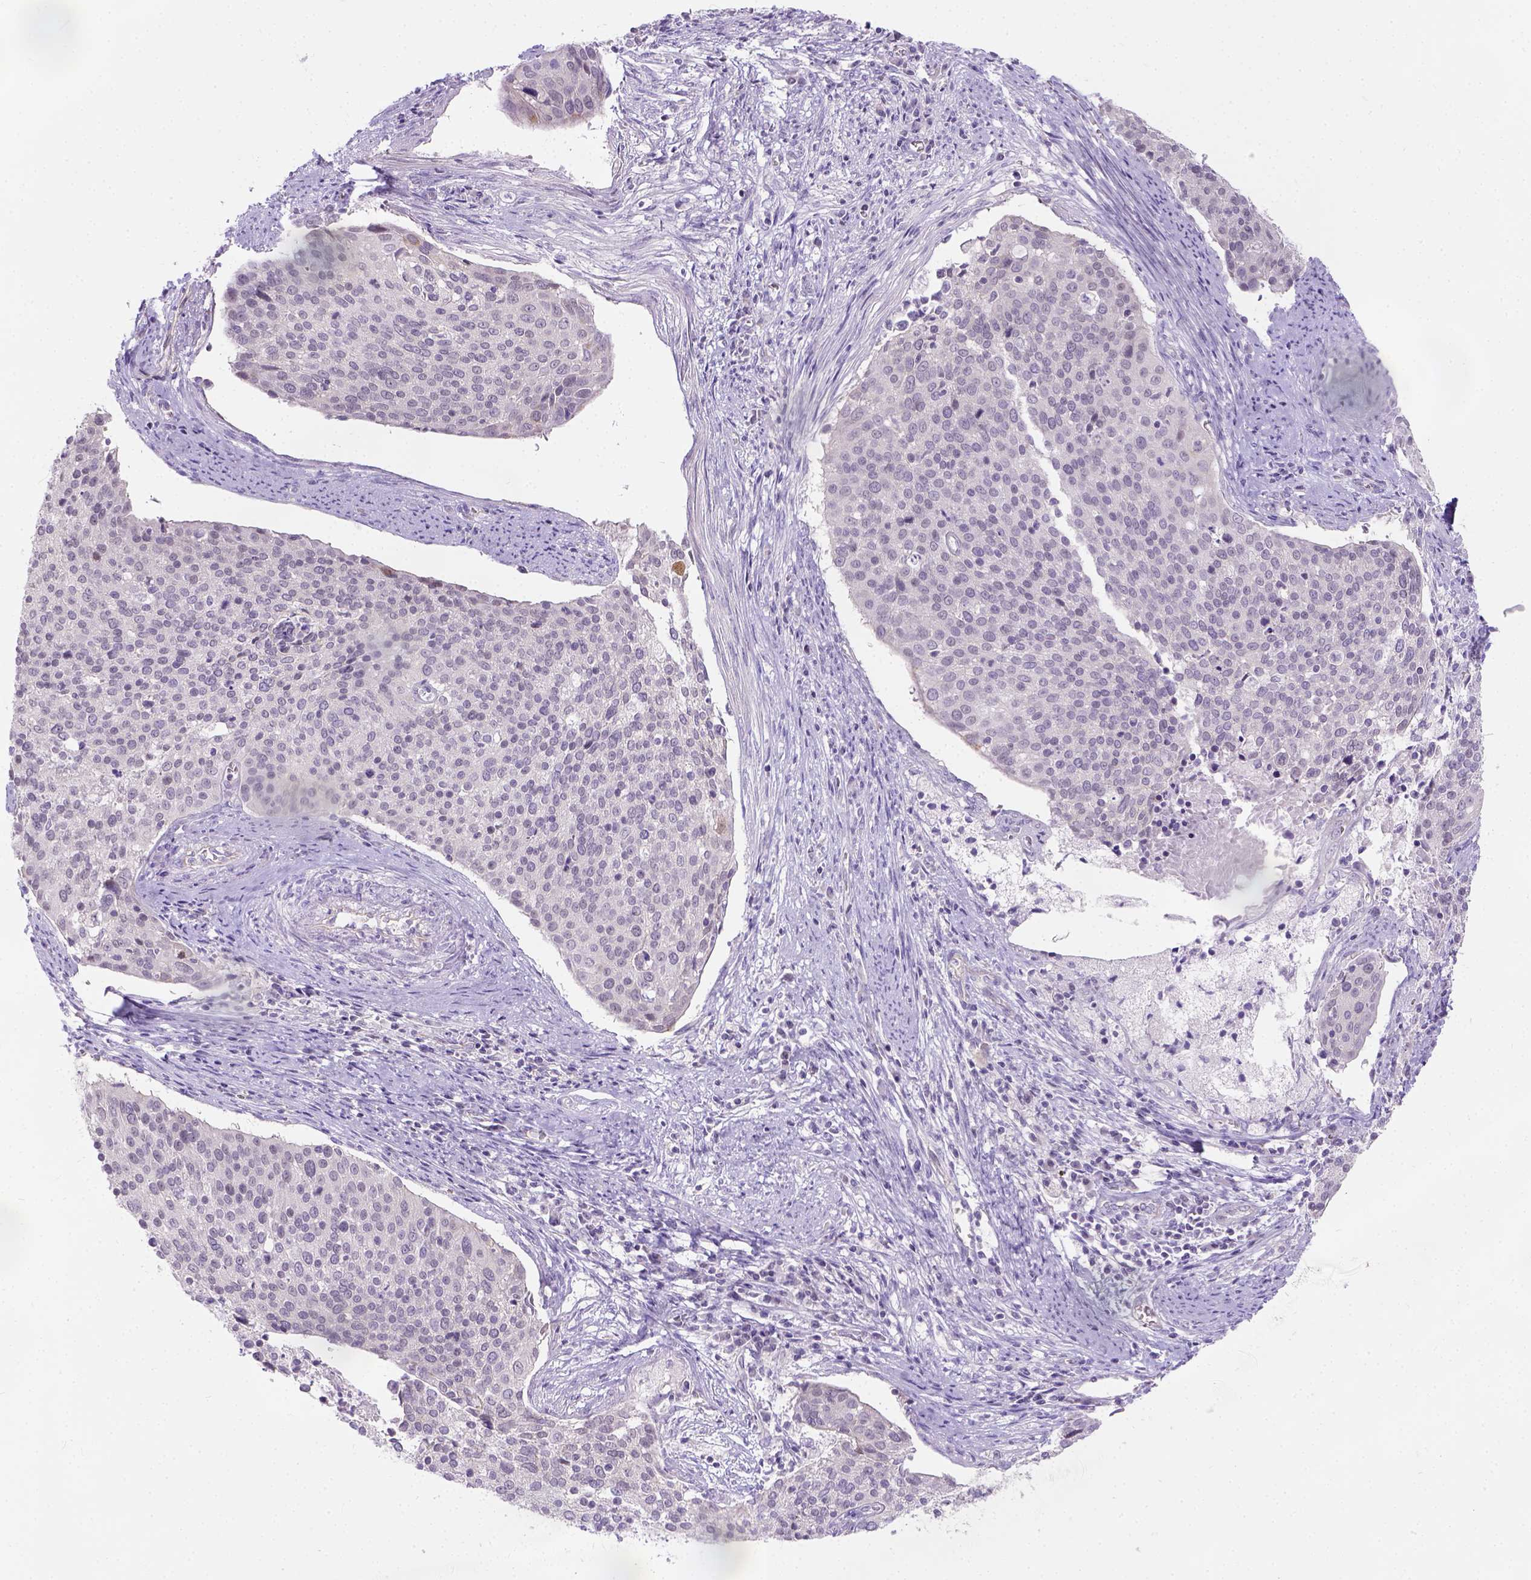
{"staining": {"intensity": "negative", "quantity": "none", "location": "none"}, "tissue": "cervical cancer", "cell_type": "Tumor cells", "image_type": "cancer", "snomed": [{"axis": "morphology", "description": "Squamous cell carcinoma, NOS"}, {"axis": "topography", "description": "Cervix"}], "caption": "High power microscopy photomicrograph of an IHC histopathology image of cervical cancer, revealing no significant staining in tumor cells.", "gene": "C20orf144", "patient": {"sex": "female", "age": 39}}